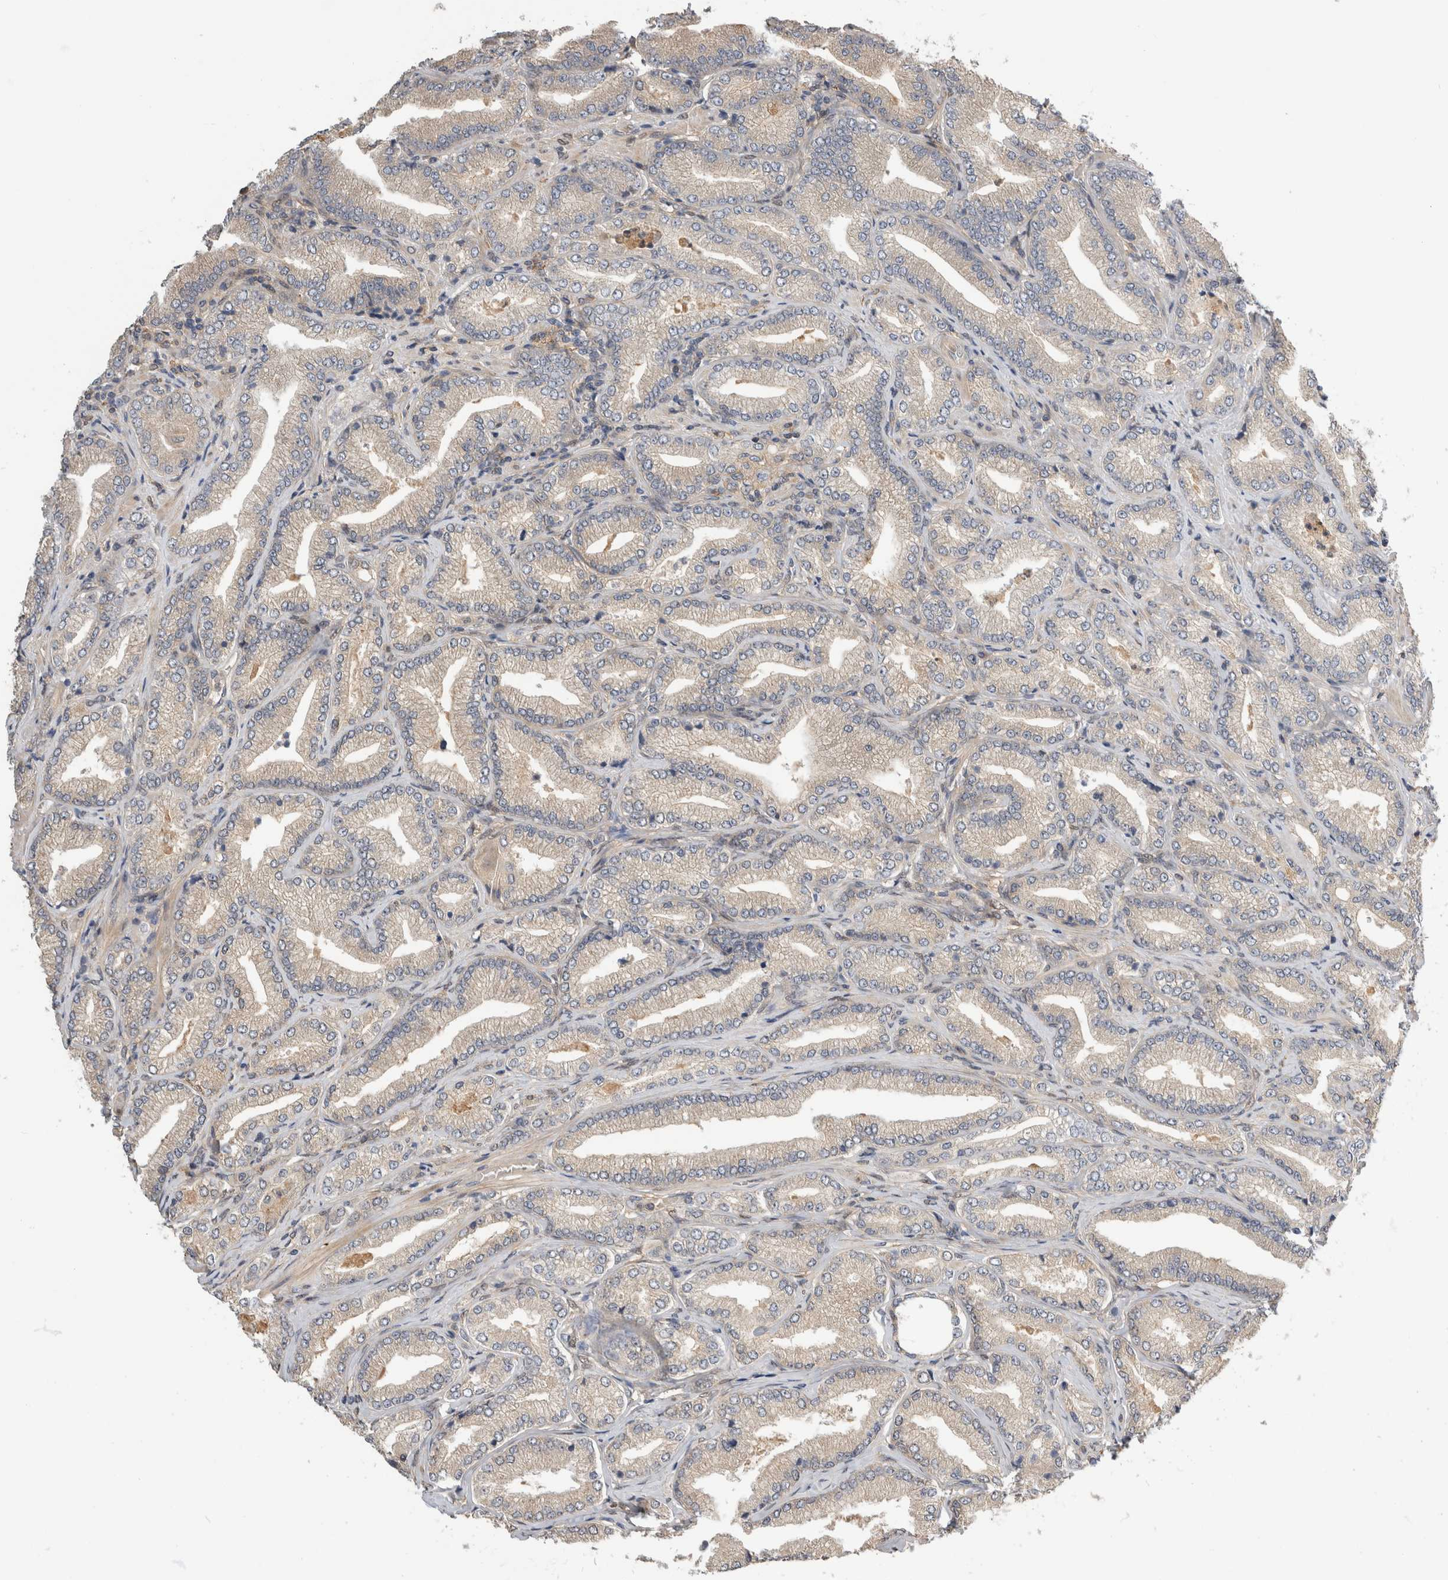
{"staining": {"intensity": "negative", "quantity": "none", "location": "none"}, "tissue": "prostate cancer", "cell_type": "Tumor cells", "image_type": "cancer", "snomed": [{"axis": "morphology", "description": "Adenocarcinoma, Low grade"}, {"axis": "topography", "description": "Prostate"}], "caption": "Prostate cancer was stained to show a protein in brown. There is no significant staining in tumor cells.", "gene": "PGM1", "patient": {"sex": "male", "age": 62}}